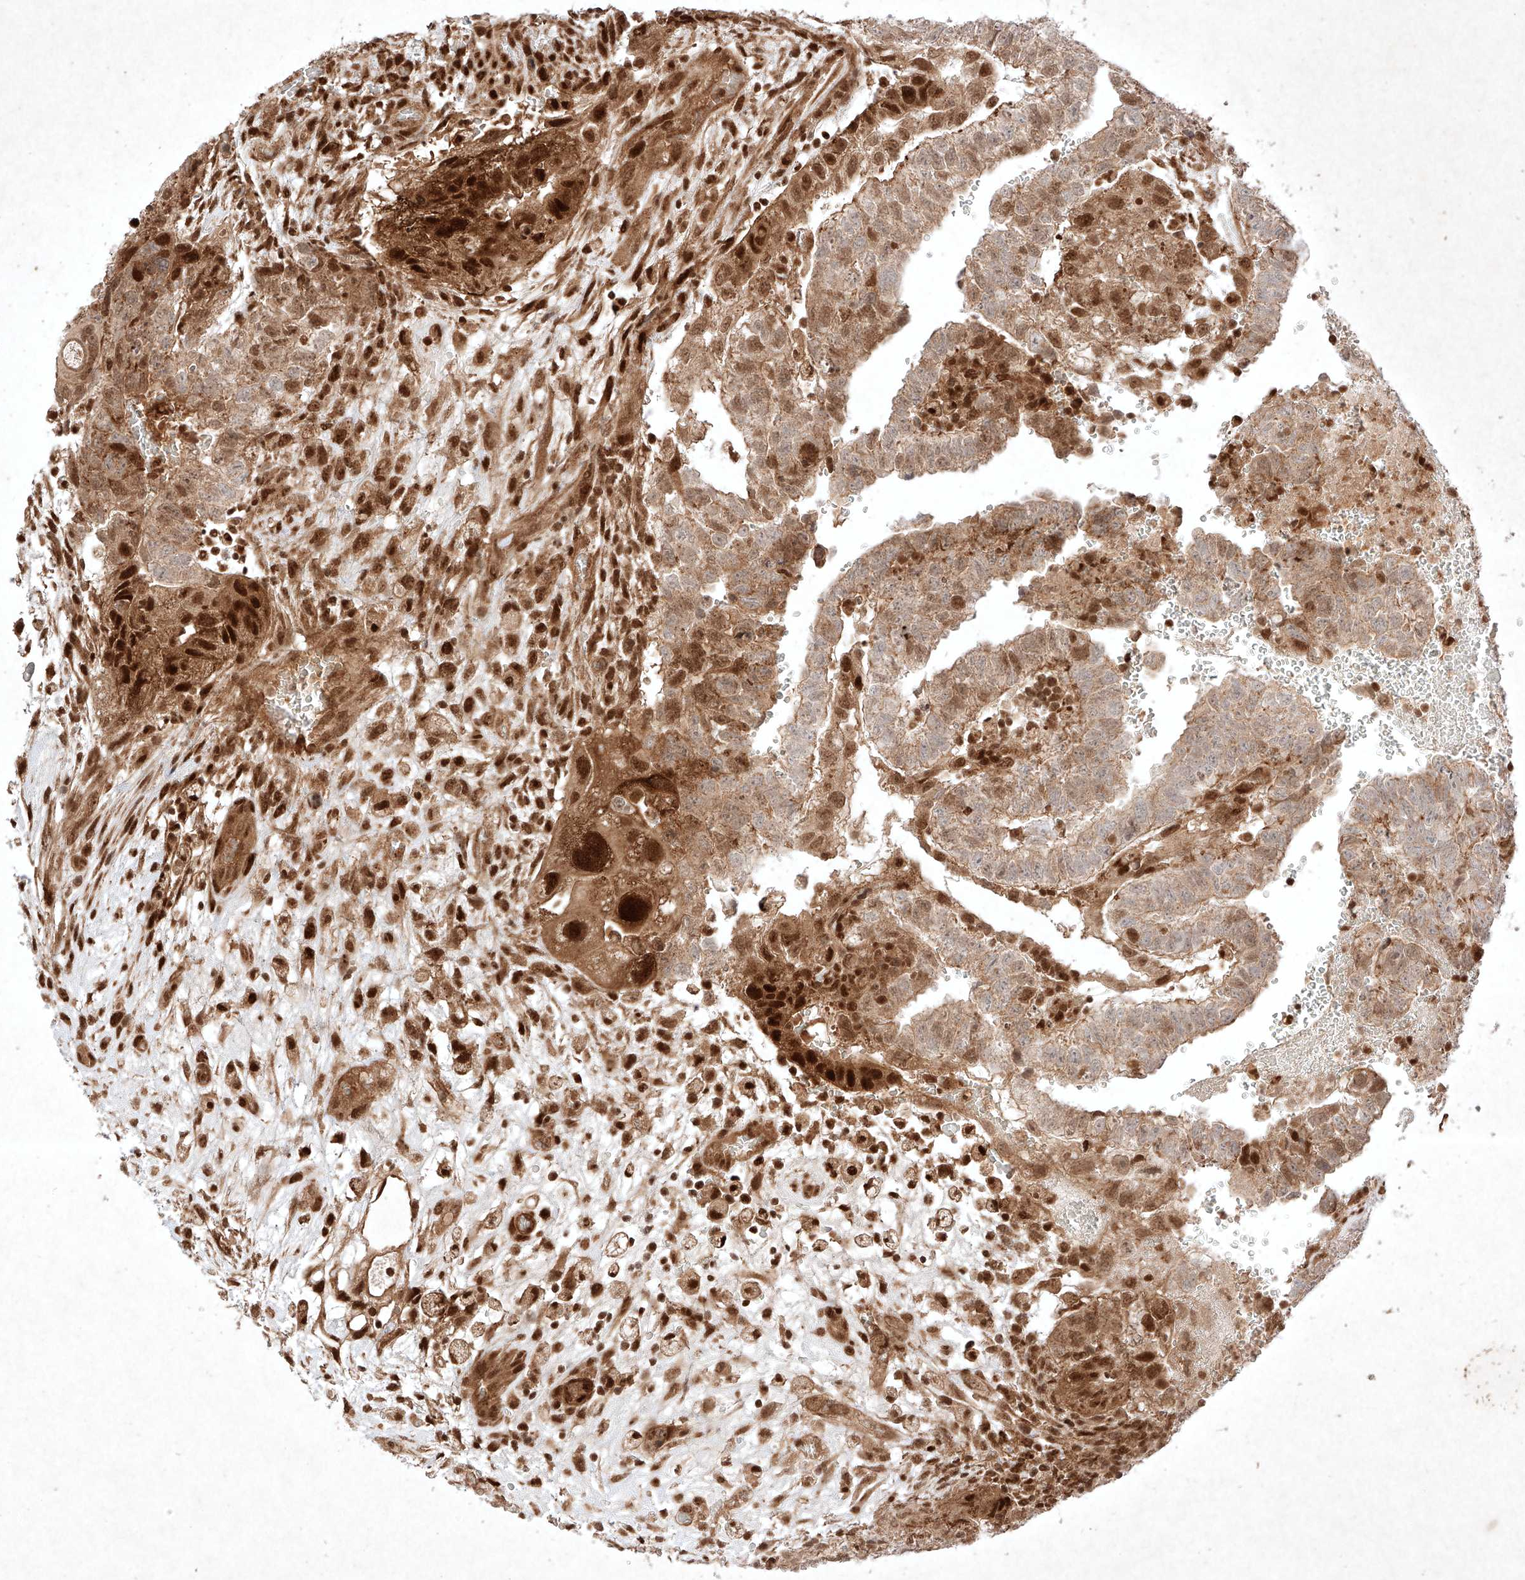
{"staining": {"intensity": "strong", "quantity": "25%-75%", "location": "cytoplasmic/membranous,nuclear"}, "tissue": "testis cancer", "cell_type": "Tumor cells", "image_type": "cancer", "snomed": [{"axis": "morphology", "description": "Carcinoma, Embryonal, NOS"}, {"axis": "topography", "description": "Testis"}], "caption": "This is a micrograph of immunohistochemistry (IHC) staining of testis embryonal carcinoma, which shows strong staining in the cytoplasmic/membranous and nuclear of tumor cells.", "gene": "RNF31", "patient": {"sex": "male", "age": 37}}